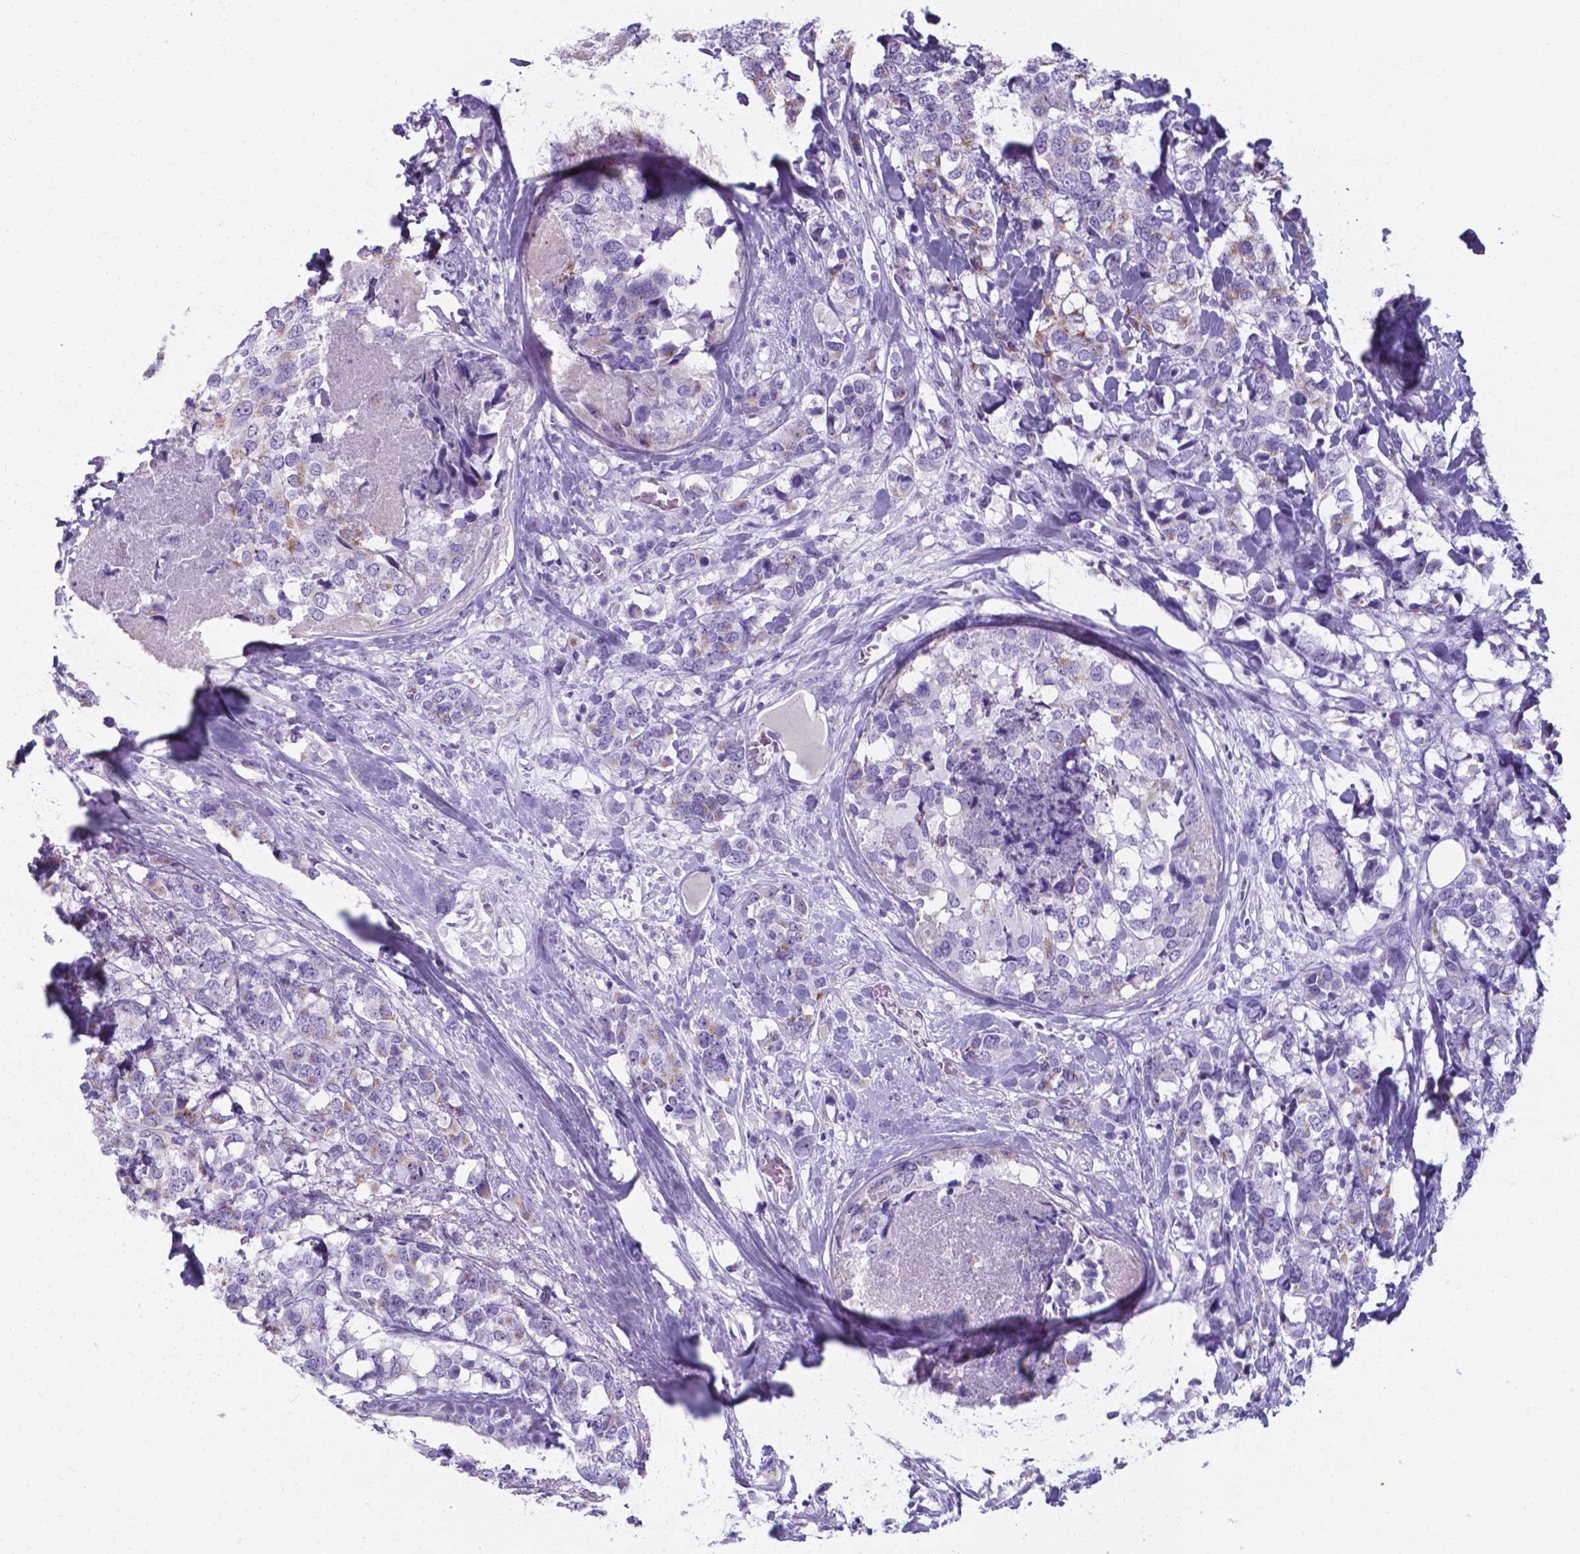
{"staining": {"intensity": "moderate", "quantity": "<25%", "location": "cytoplasmic/membranous"}, "tissue": "breast cancer", "cell_type": "Tumor cells", "image_type": "cancer", "snomed": [{"axis": "morphology", "description": "Lobular carcinoma"}, {"axis": "topography", "description": "Breast"}], "caption": "This is a micrograph of IHC staining of breast lobular carcinoma, which shows moderate expression in the cytoplasmic/membranous of tumor cells.", "gene": "AP5B1", "patient": {"sex": "female", "age": 59}}